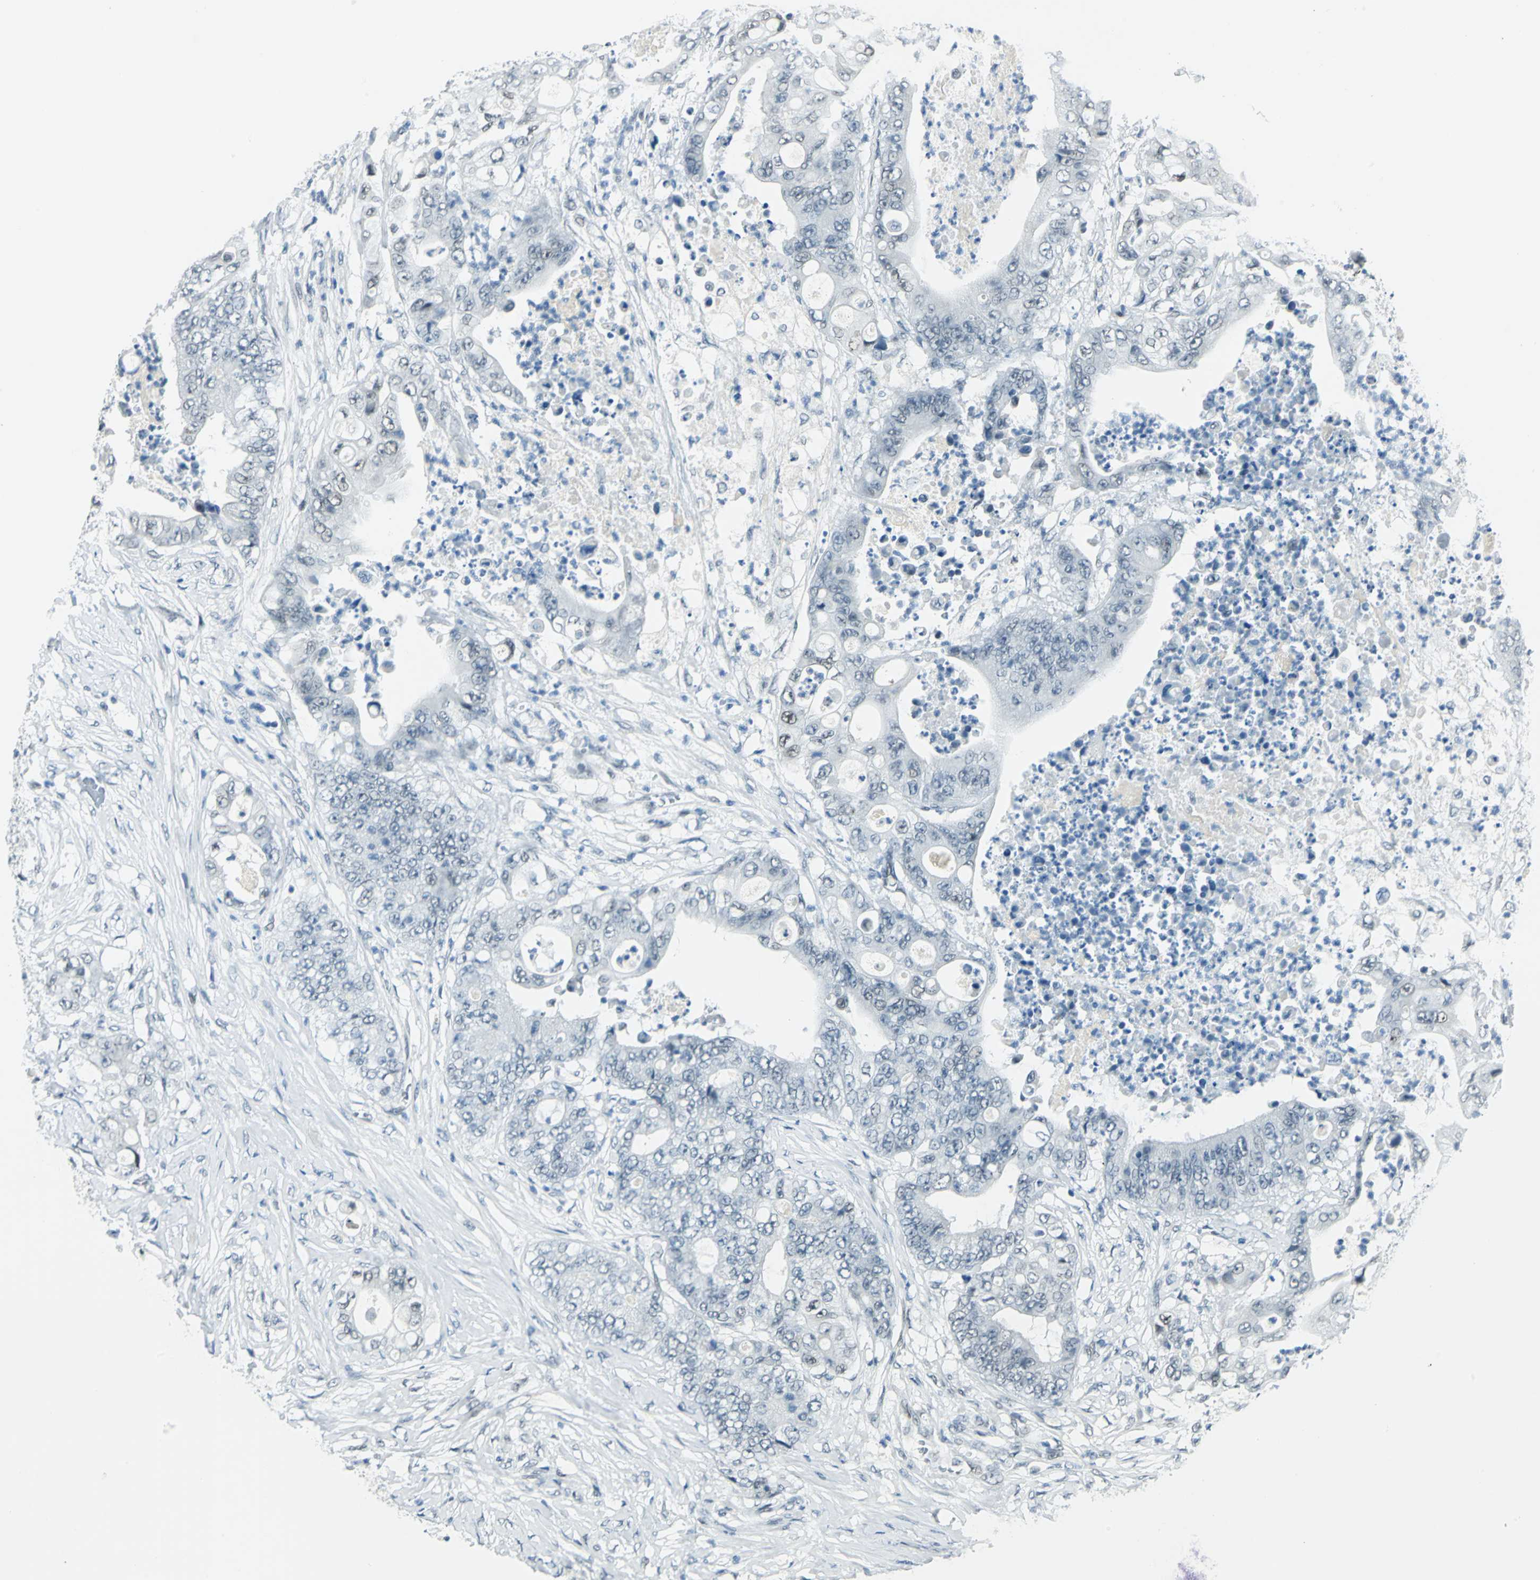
{"staining": {"intensity": "weak", "quantity": "<25%", "location": "nuclear"}, "tissue": "stomach cancer", "cell_type": "Tumor cells", "image_type": "cancer", "snomed": [{"axis": "morphology", "description": "Adenocarcinoma, NOS"}, {"axis": "topography", "description": "Stomach"}], "caption": "Immunohistochemistry (IHC) micrograph of stomach cancer (adenocarcinoma) stained for a protein (brown), which displays no positivity in tumor cells. (Stains: DAB immunohistochemistry with hematoxylin counter stain, Microscopy: brightfield microscopy at high magnification).", "gene": "MTMR10", "patient": {"sex": "female", "age": 73}}